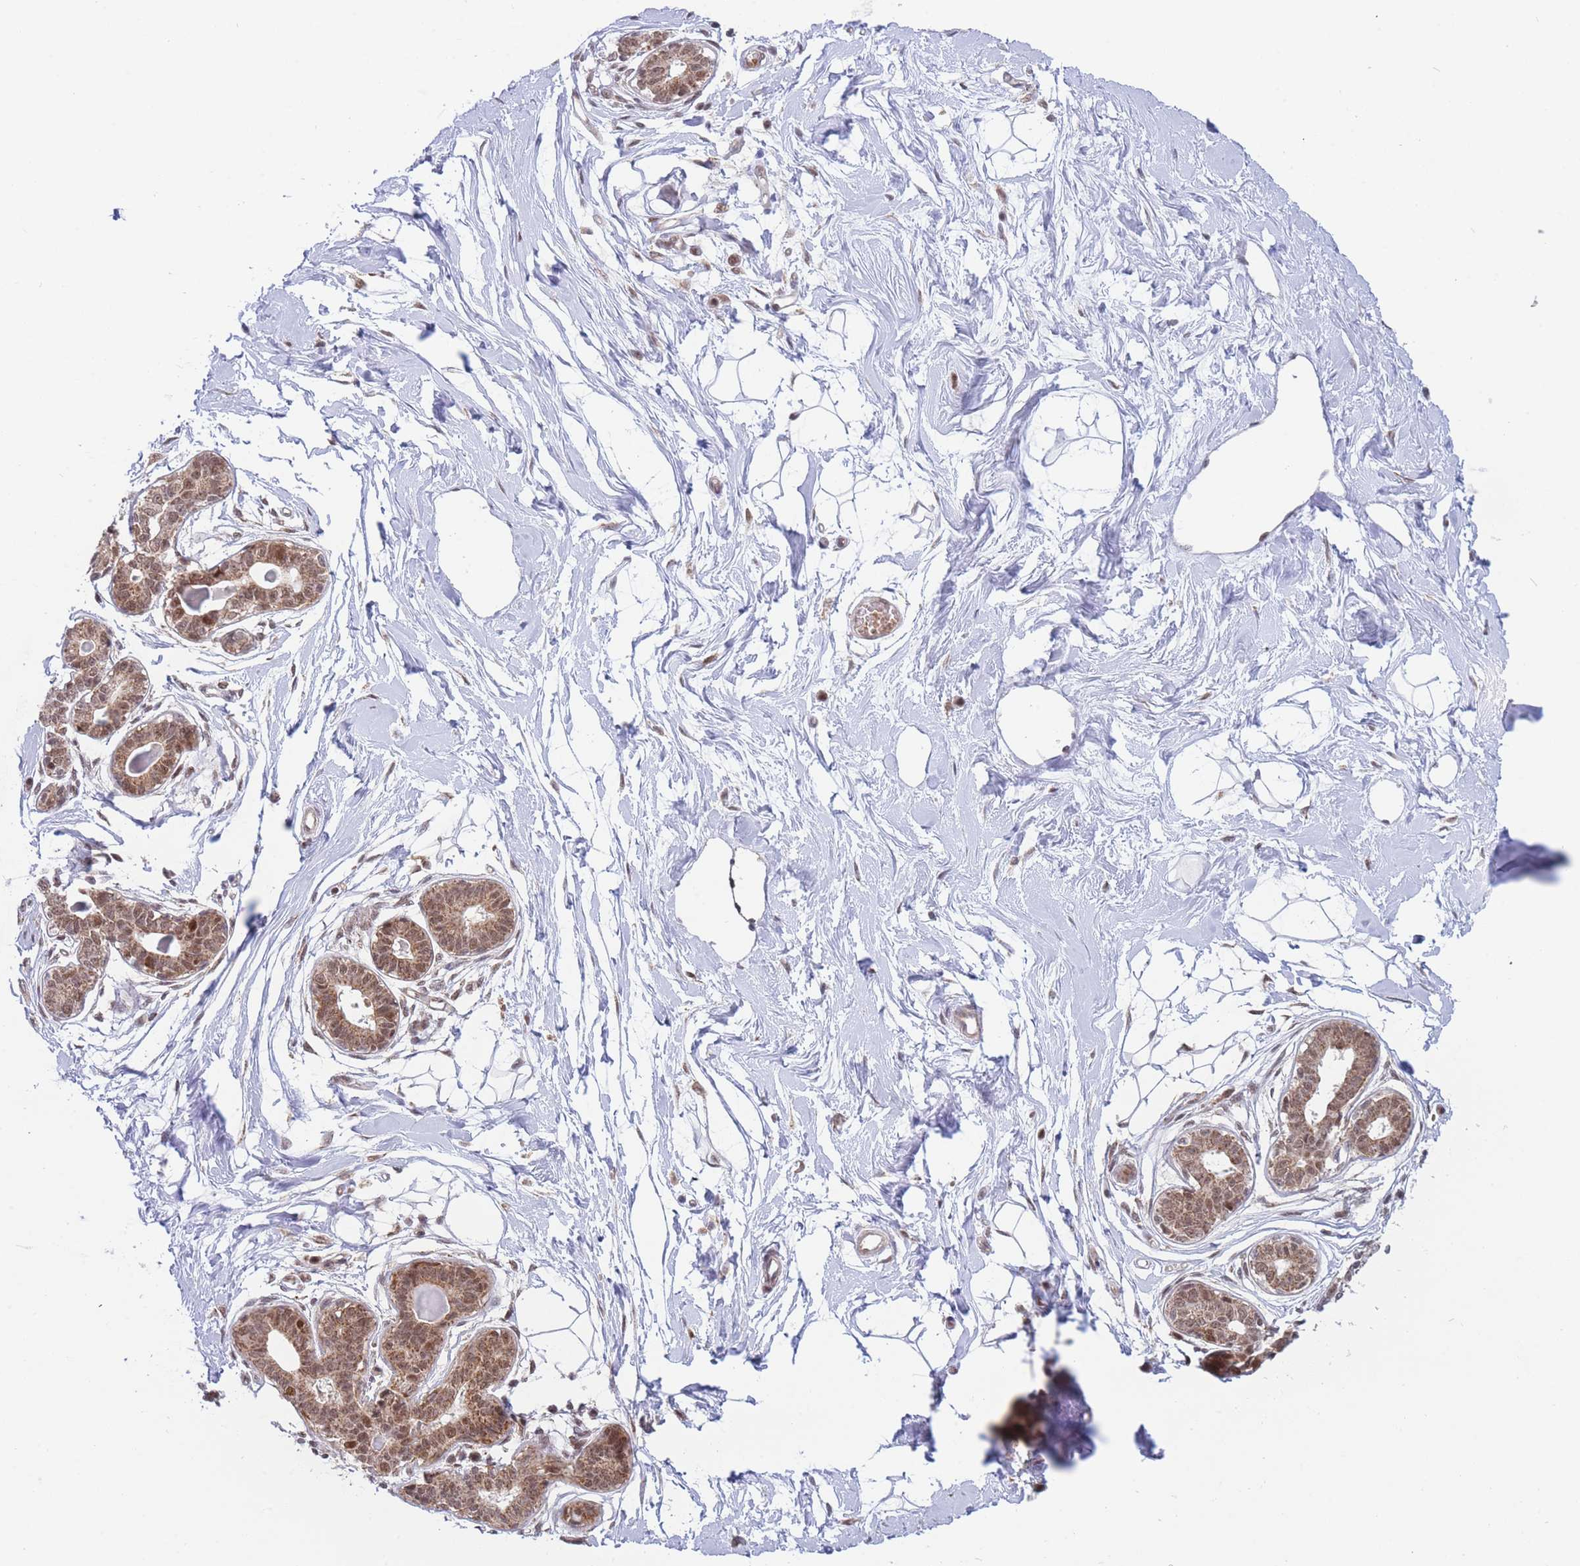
{"staining": {"intensity": "negative", "quantity": "none", "location": "none"}, "tissue": "breast", "cell_type": "Adipocytes", "image_type": "normal", "snomed": [{"axis": "morphology", "description": "Normal tissue, NOS"}, {"axis": "topography", "description": "Breast"}], "caption": "Immunohistochemistry micrograph of benign human breast stained for a protein (brown), which shows no positivity in adipocytes.", "gene": "BOD1L1", "patient": {"sex": "female", "age": 45}}